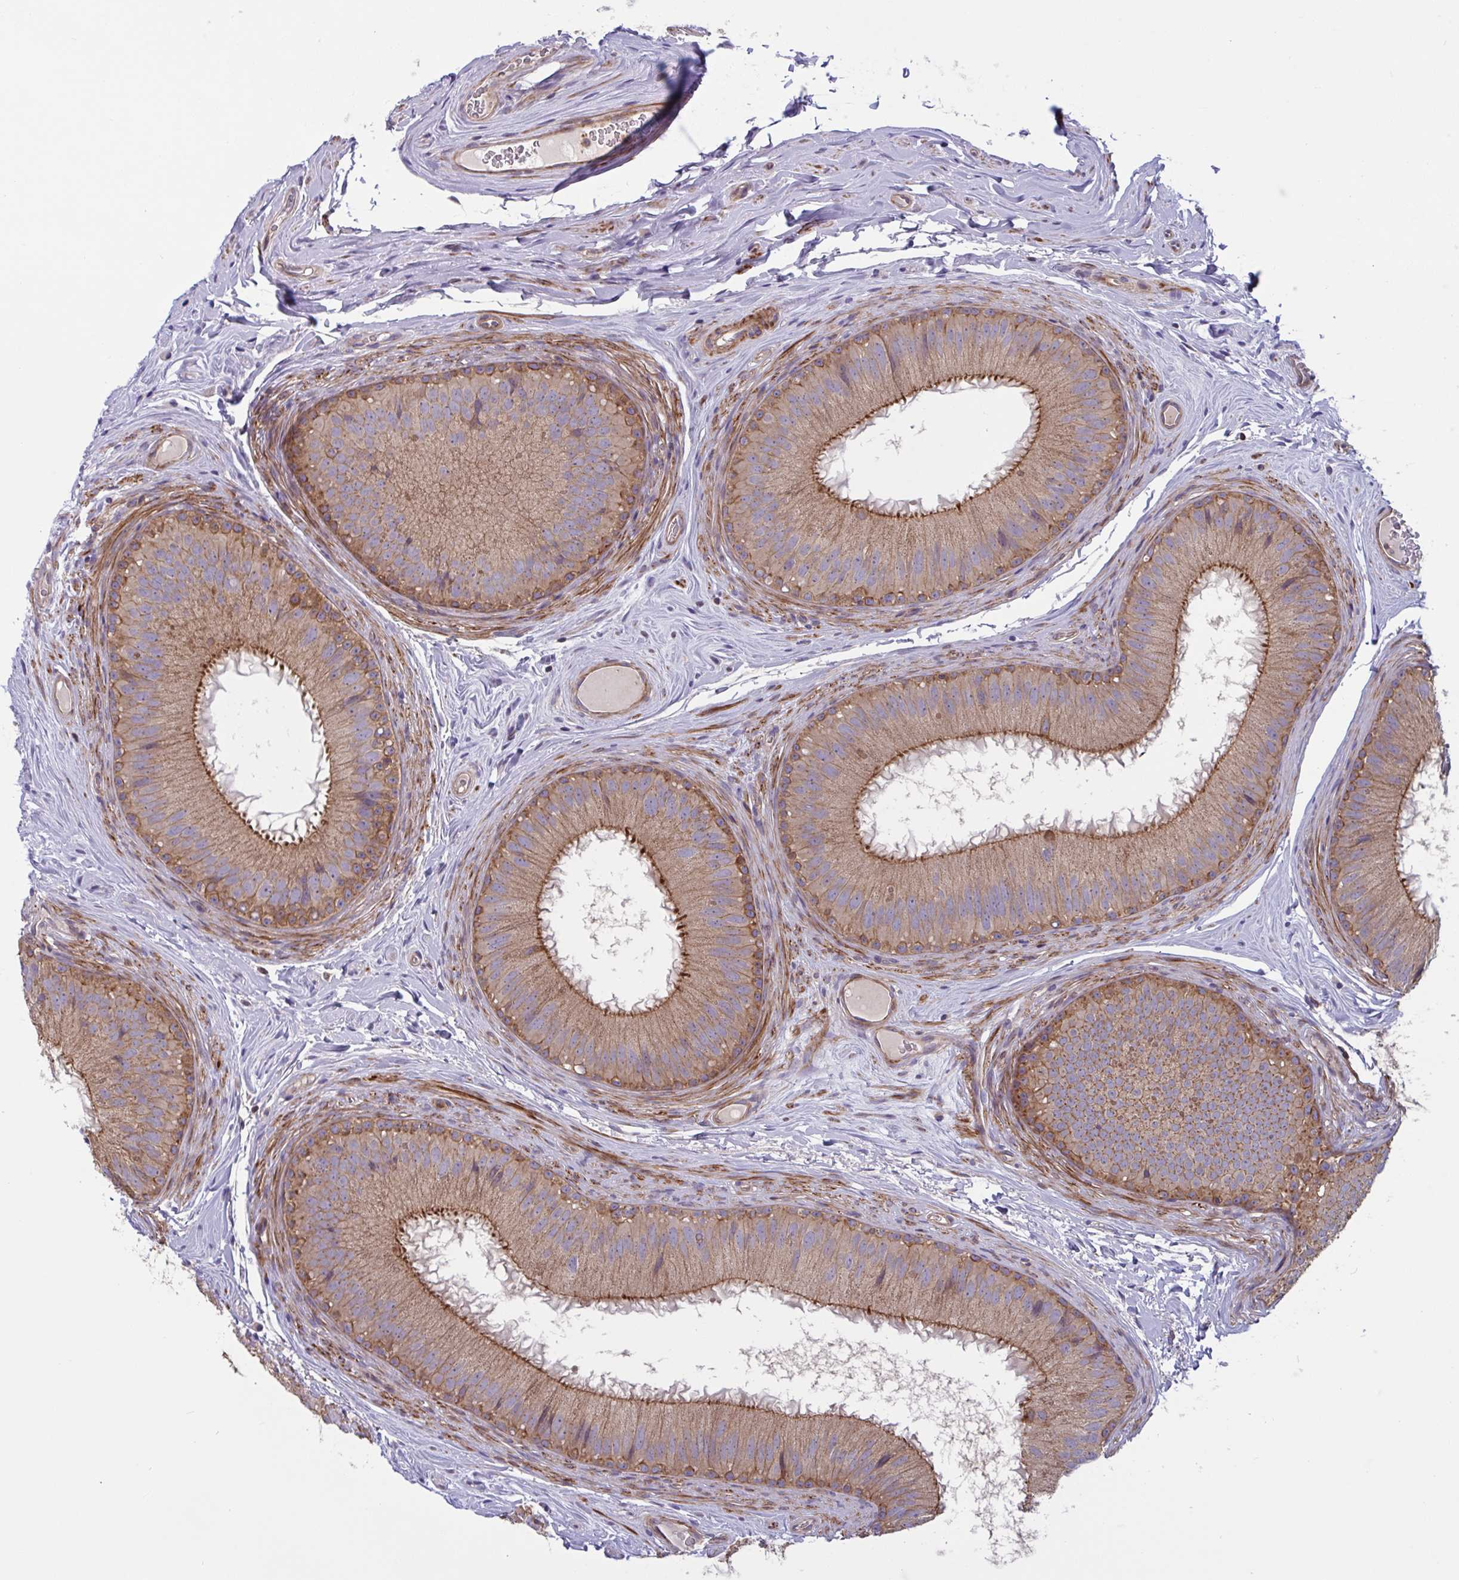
{"staining": {"intensity": "moderate", "quantity": ">75%", "location": "cytoplasmic/membranous"}, "tissue": "epididymis", "cell_type": "Glandular cells", "image_type": "normal", "snomed": [{"axis": "morphology", "description": "Normal tissue, NOS"}, {"axis": "topography", "description": "Epididymis"}], "caption": "IHC photomicrograph of benign epididymis: human epididymis stained using immunohistochemistry demonstrates medium levels of moderate protein expression localized specifically in the cytoplasmic/membranous of glandular cells, appearing as a cytoplasmic/membranous brown color.", "gene": "TANK", "patient": {"sex": "male", "age": 44}}